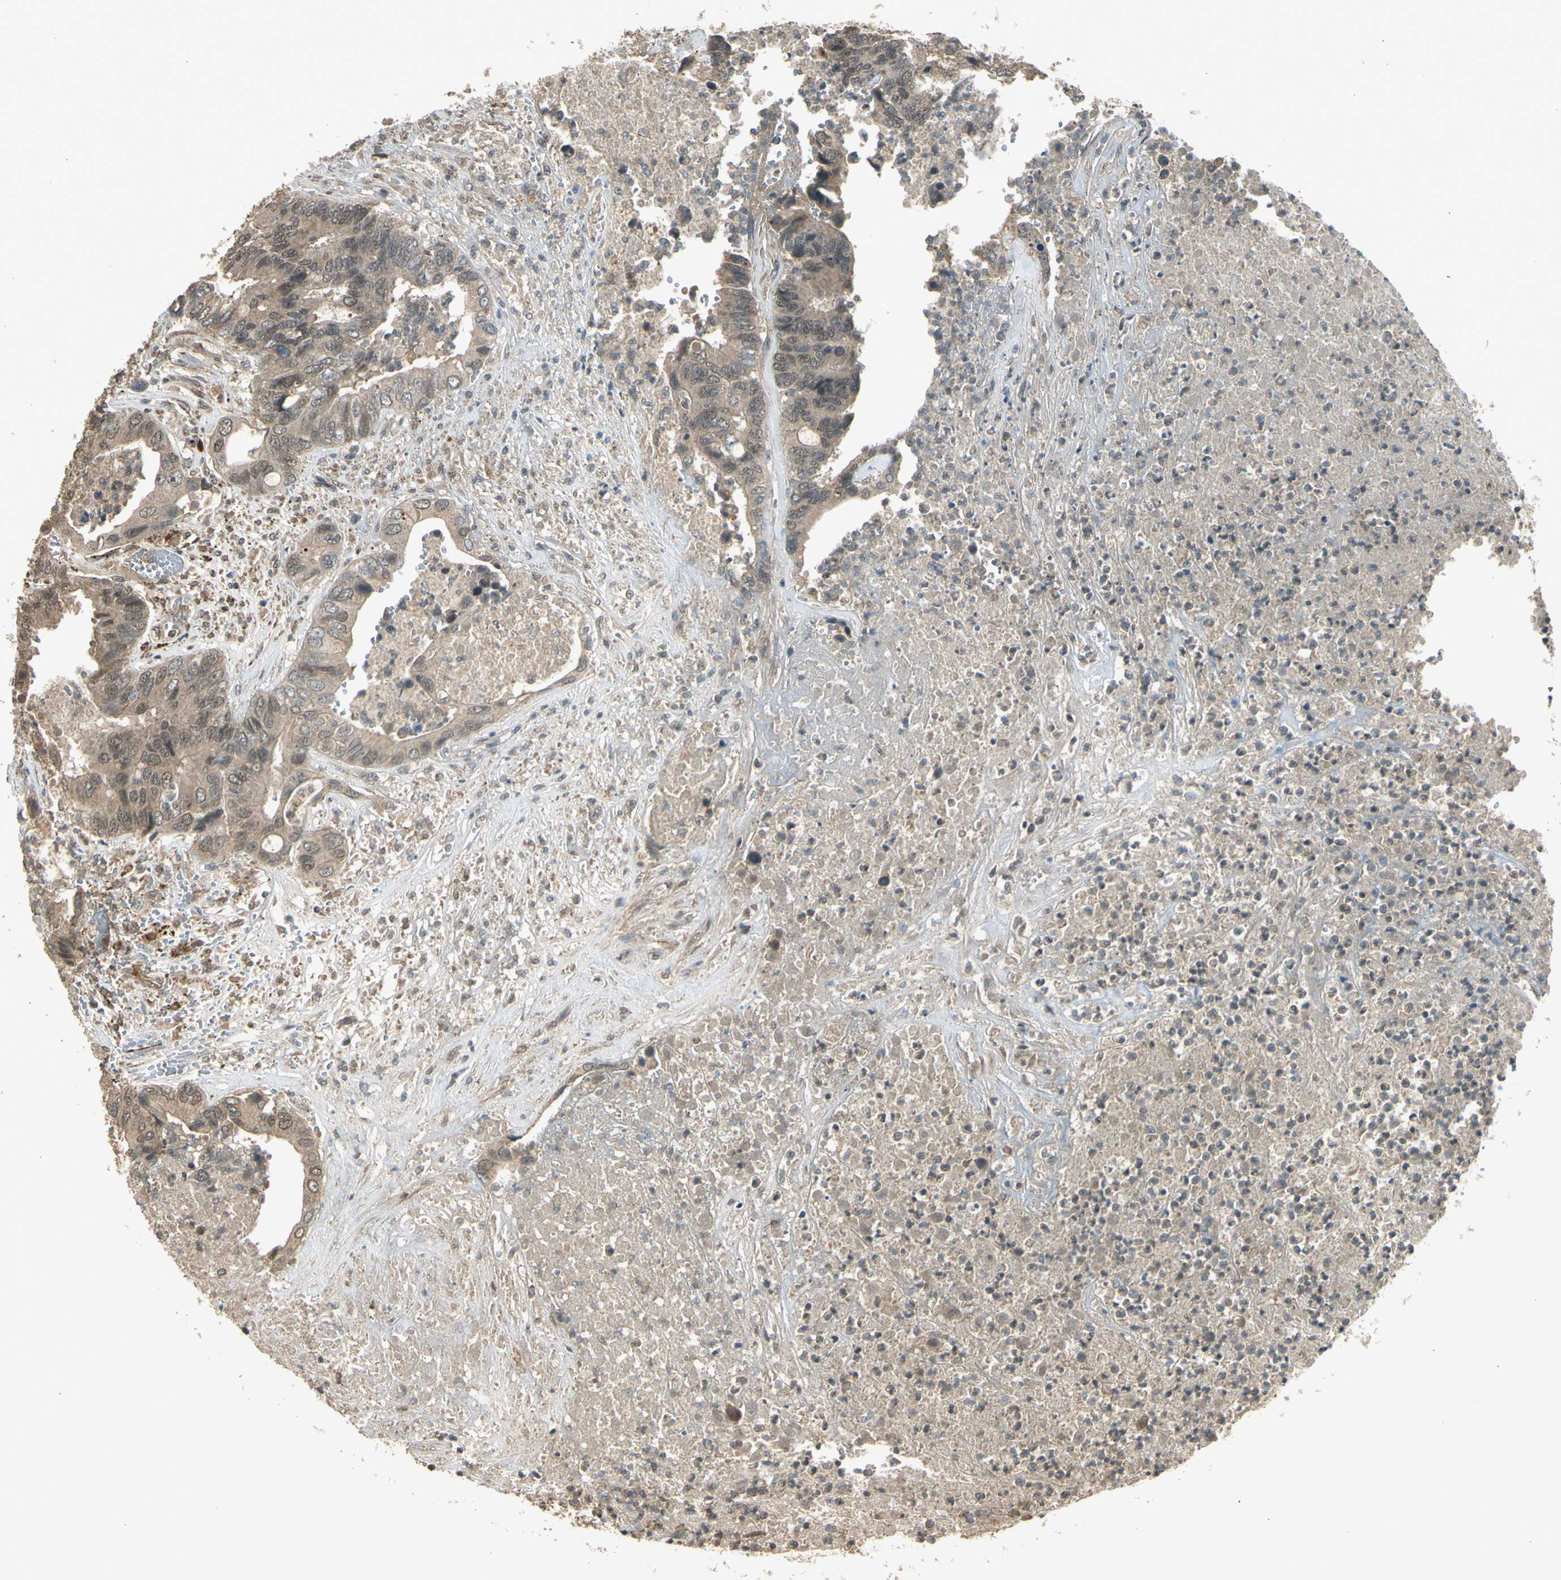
{"staining": {"intensity": "weak", "quantity": ">75%", "location": "cytoplasmic/membranous,nuclear"}, "tissue": "colorectal cancer", "cell_type": "Tumor cells", "image_type": "cancer", "snomed": [{"axis": "morphology", "description": "Adenocarcinoma, NOS"}, {"axis": "topography", "description": "Rectum"}], "caption": "Immunohistochemistry micrograph of human colorectal cancer stained for a protein (brown), which shows low levels of weak cytoplasmic/membranous and nuclear expression in about >75% of tumor cells.", "gene": "GMEB2", "patient": {"sex": "male", "age": 55}}